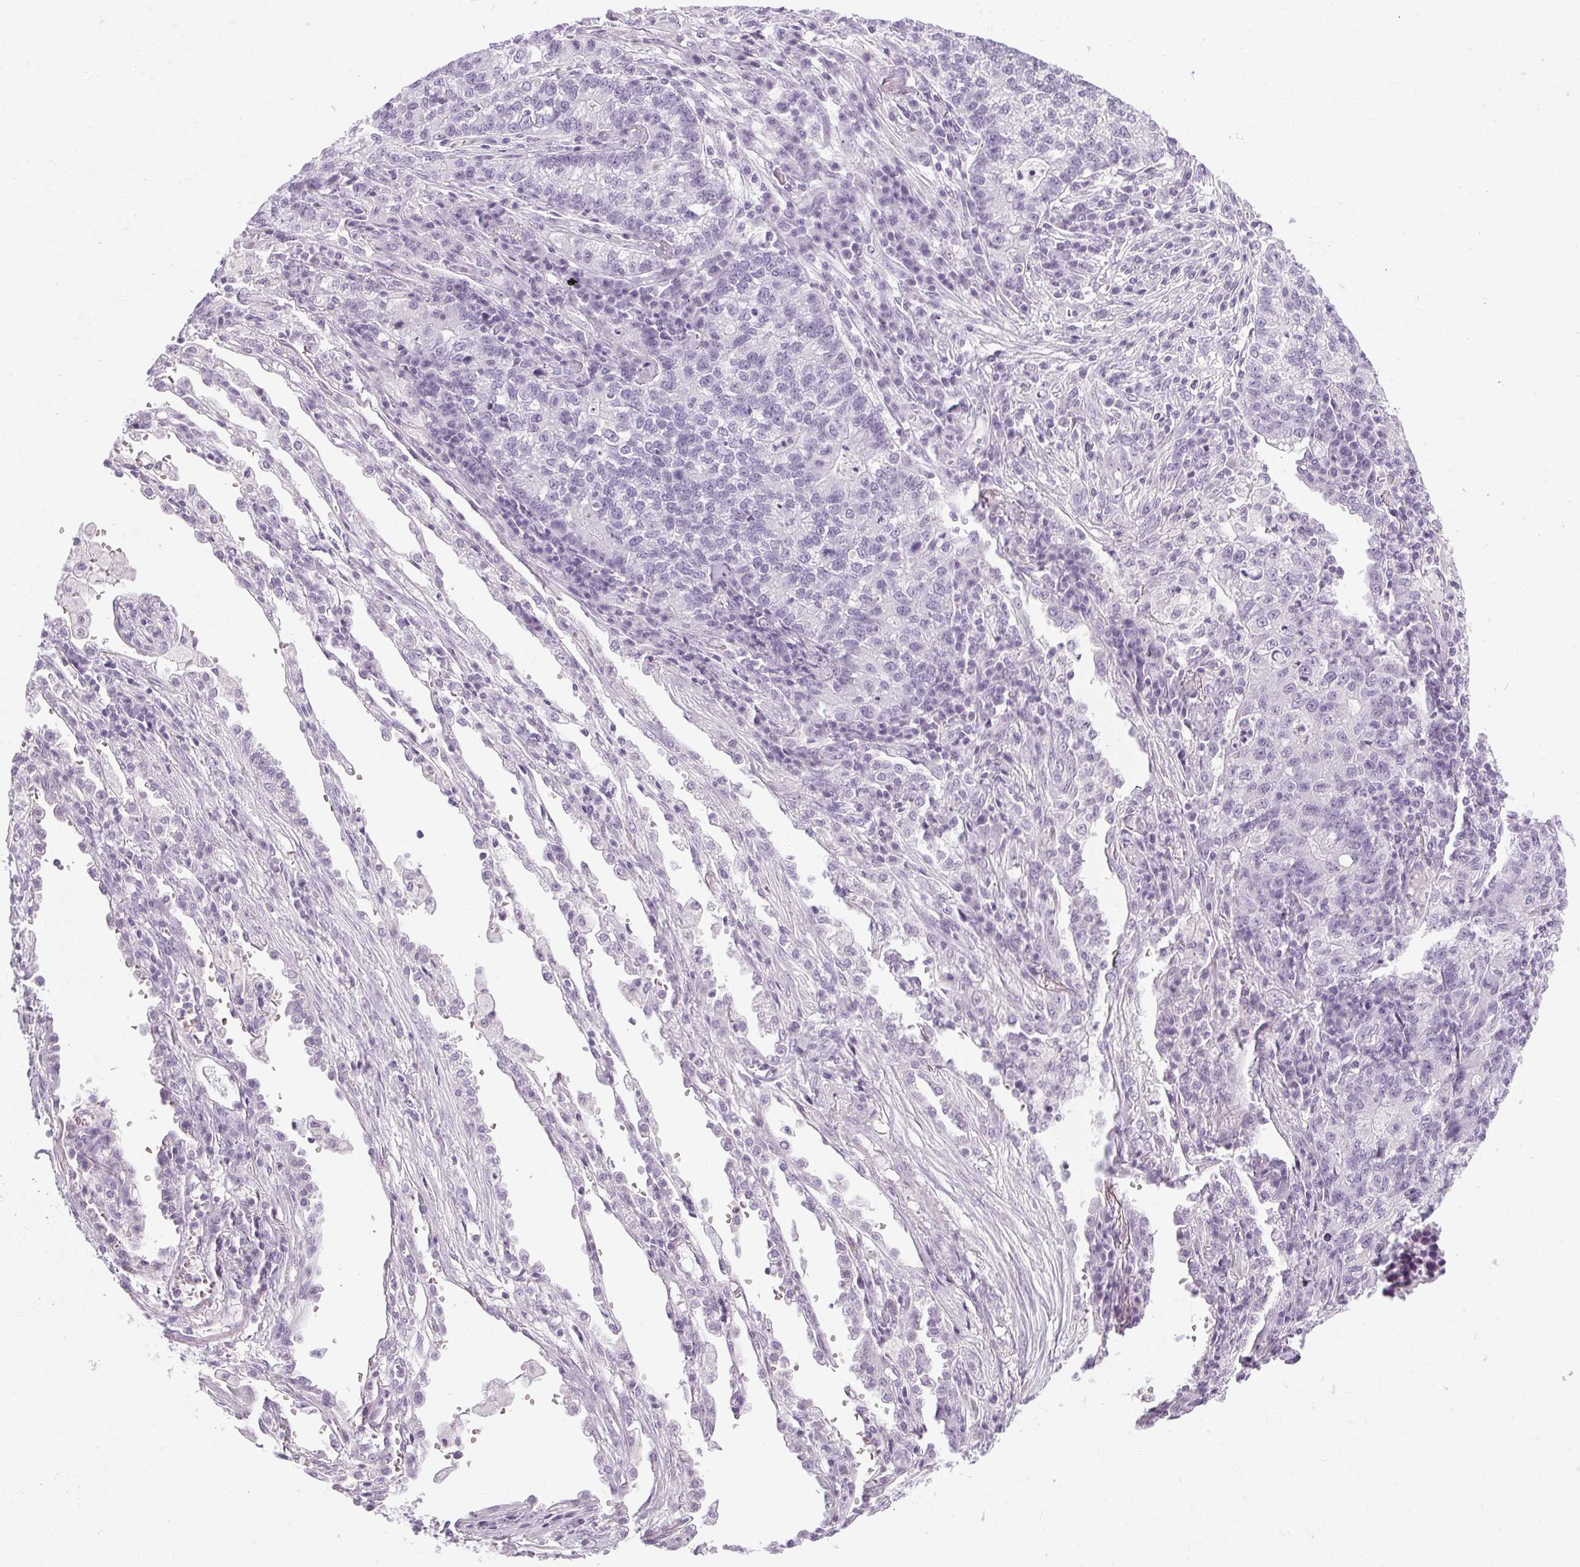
{"staining": {"intensity": "negative", "quantity": "none", "location": "none"}, "tissue": "lung cancer", "cell_type": "Tumor cells", "image_type": "cancer", "snomed": [{"axis": "morphology", "description": "Adenocarcinoma, NOS"}, {"axis": "topography", "description": "Lung"}], "caption": "Tumor cells are negative for brown protein staining in lung cancer.", "gene": "POMC", "patient": {"sex": "male", "age": 57}}